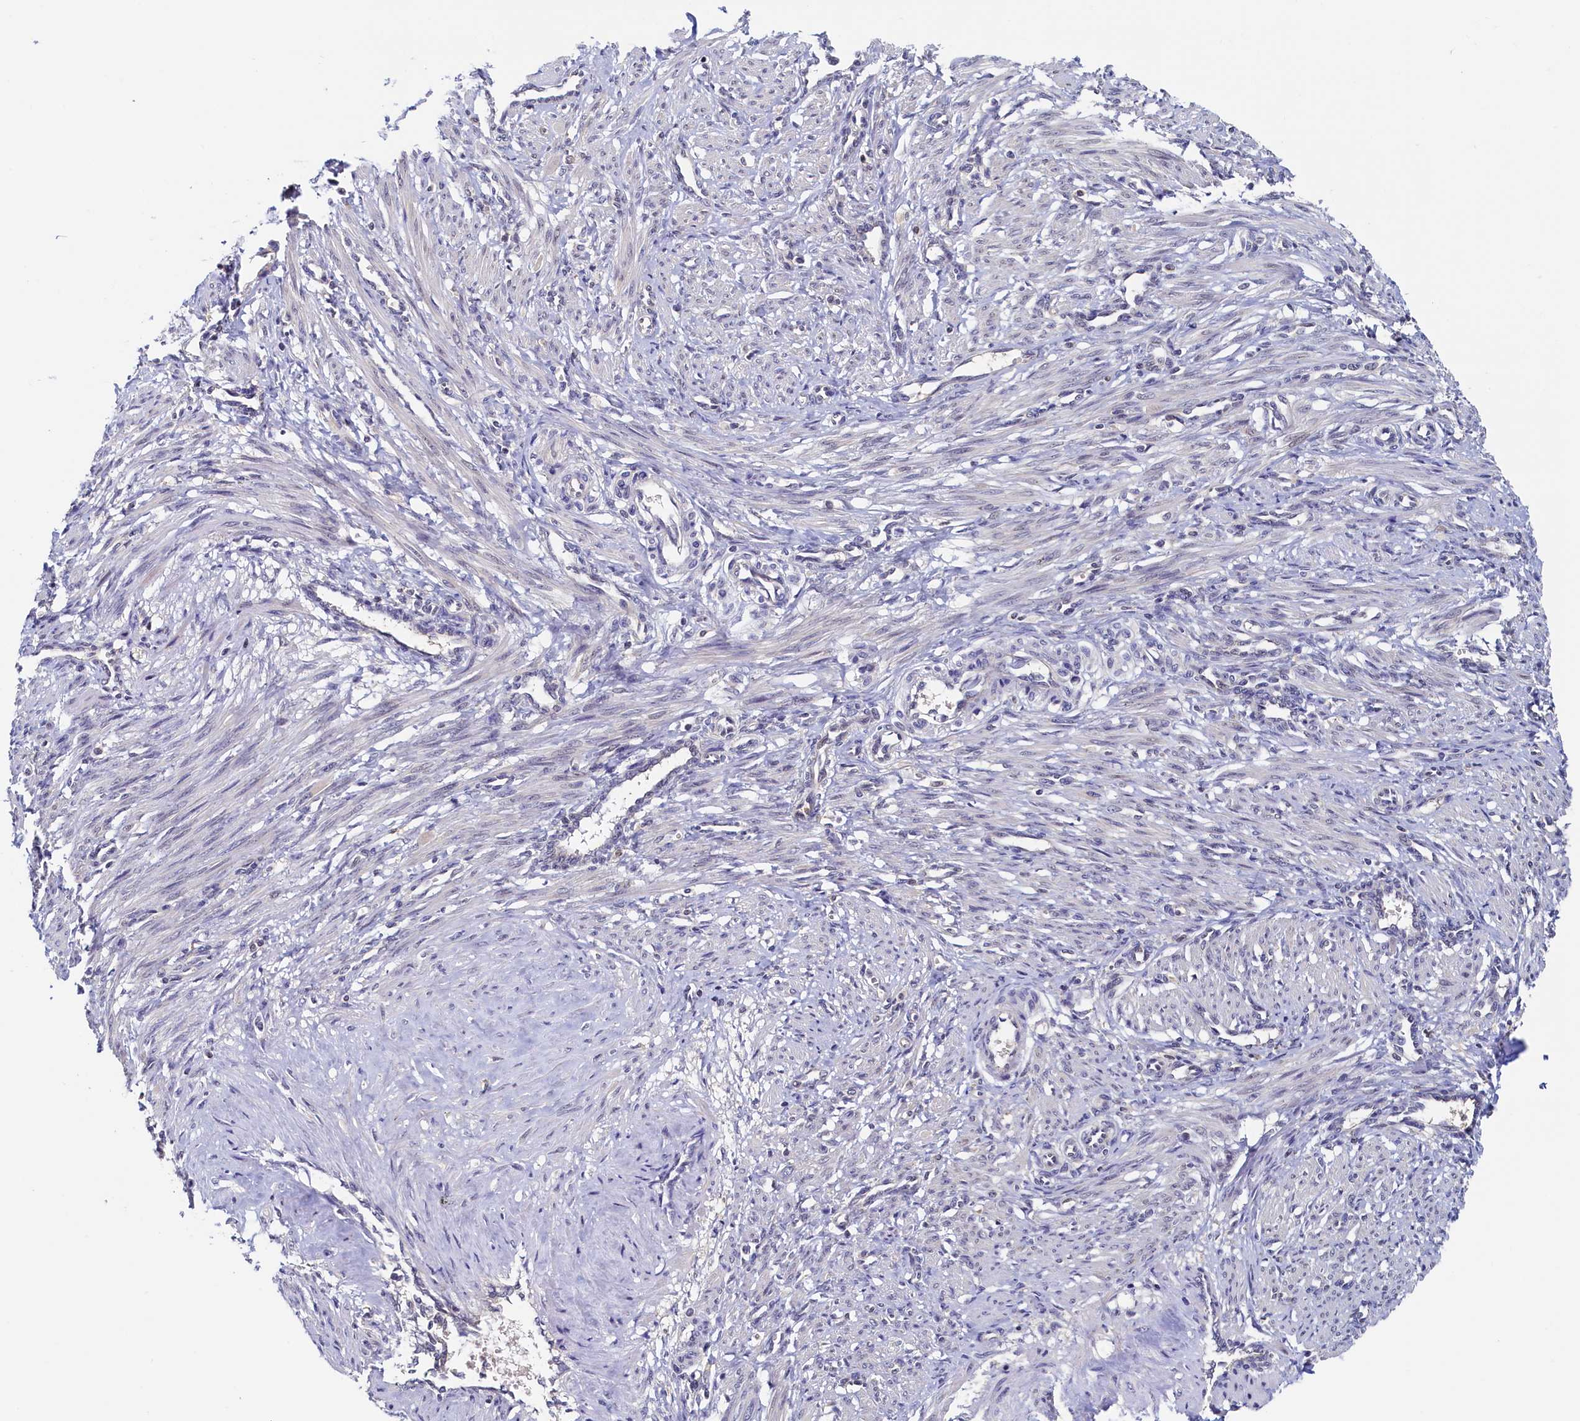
{"staining": {"intensity": "negative", "quantity": "none", "location": "none"}, "tissue": "smooth muscle", "cell_type": "Smooth muscle cells", "image_type": "normal", "snomed": [{"axis": "morphology", "description": "Normal tissue, NOS"}, {"axis": "topography", "description": "Endometrium"}], "caption": "Histopathology image shows no significant protein staining in smooth muscle cells of normal smooth muscle.", "gene": "PAAF1", "patient": {"sex": "female", "age": 33}}